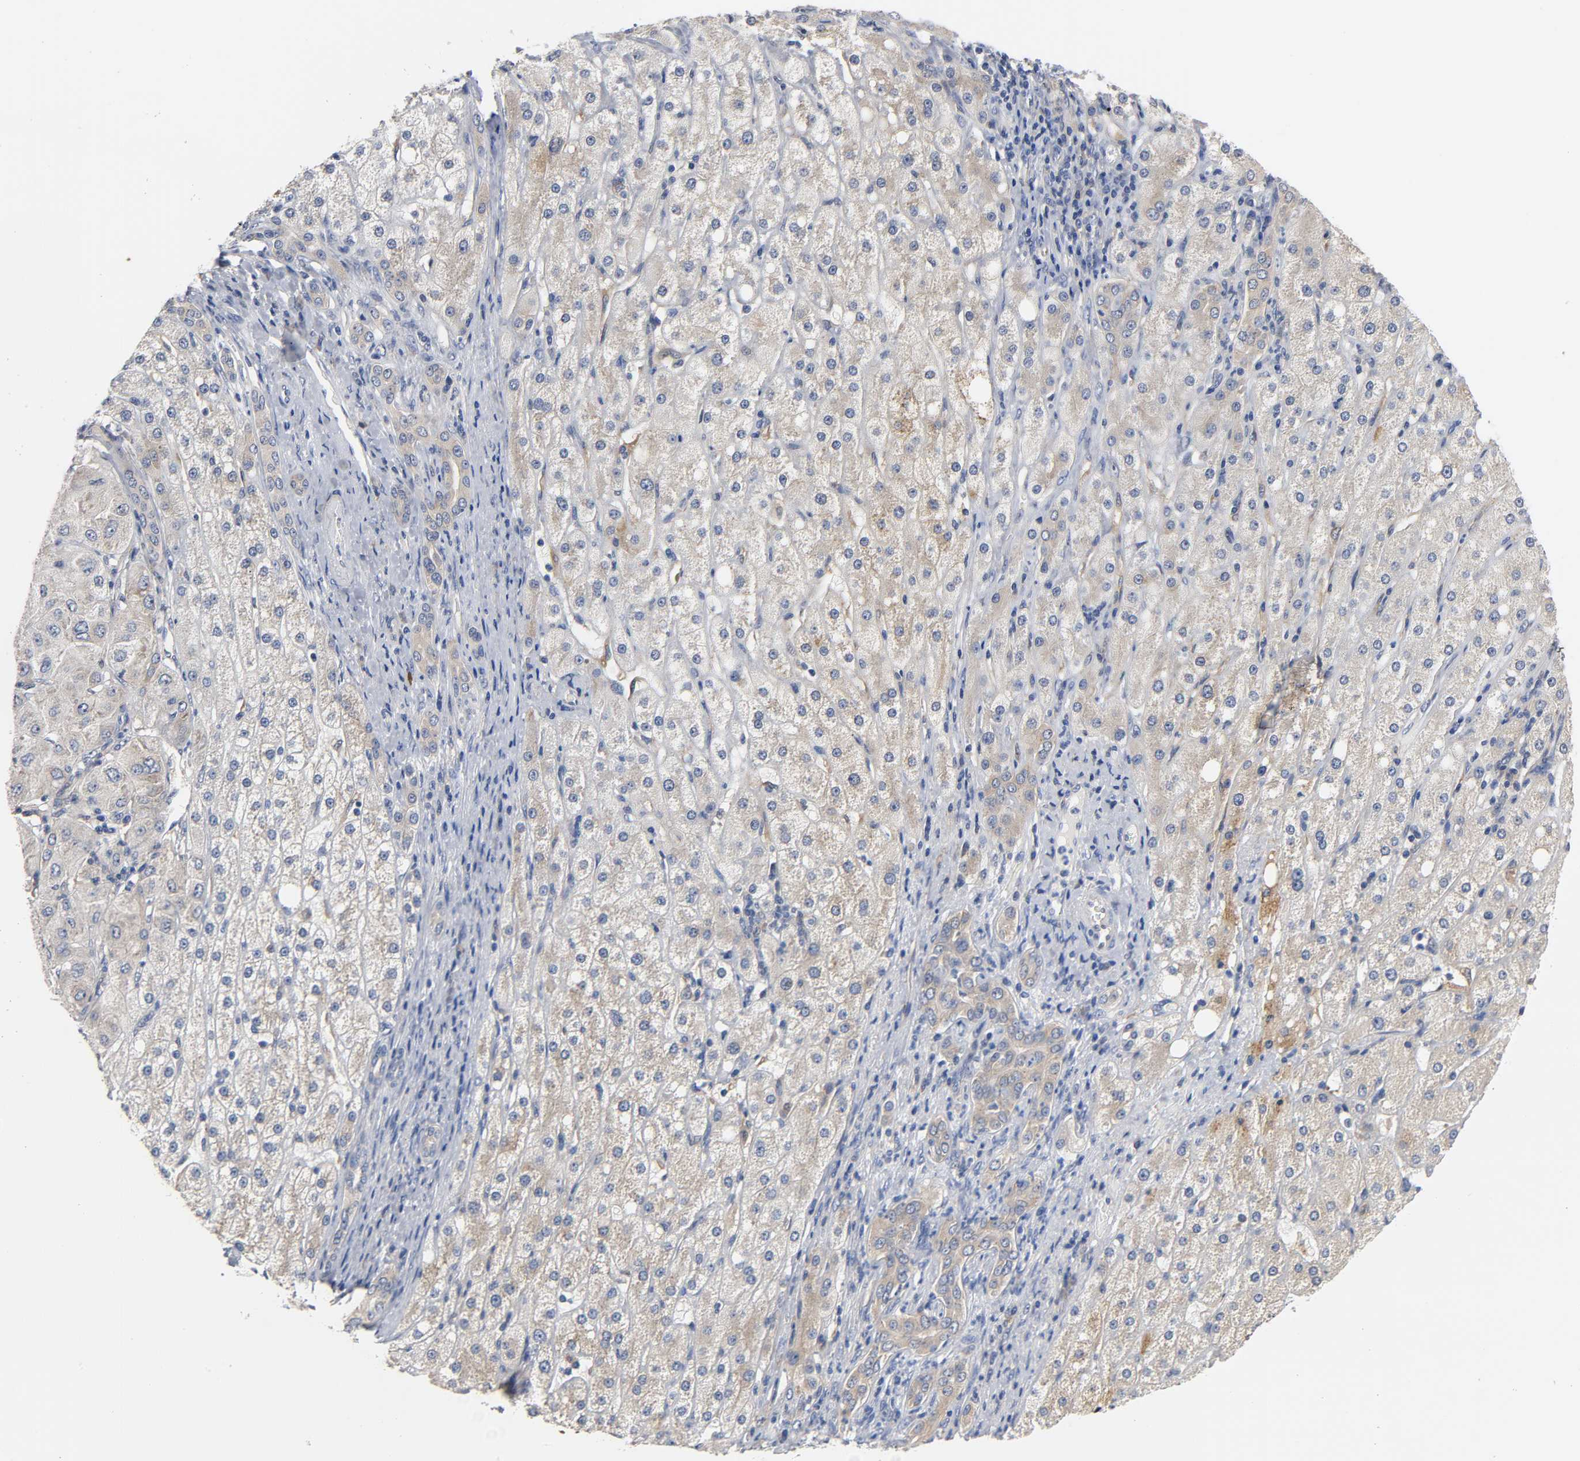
{"staining": {"intensity": "moderate", "quantity": ">75%", "location": "cytoplasmic/membranous"}, "tissue": "liver cancer", "cell_type": "Tumor cells", "image_type": "cancer", "snomed": [{"axis": "morphology", "description": "Carcinoma, Hepatocellular, NOS"}, {"axis": "topography", "description": "Liver"}], "caption": "The photomicrograph demonstrates immunohistochemical staining of liver cancer. There is moderate cytoplasmic/membranous staining is present in approximately >75% of tumor cells.", "gene": "FYN", "patient": {"sex": "male", "age": 80}}